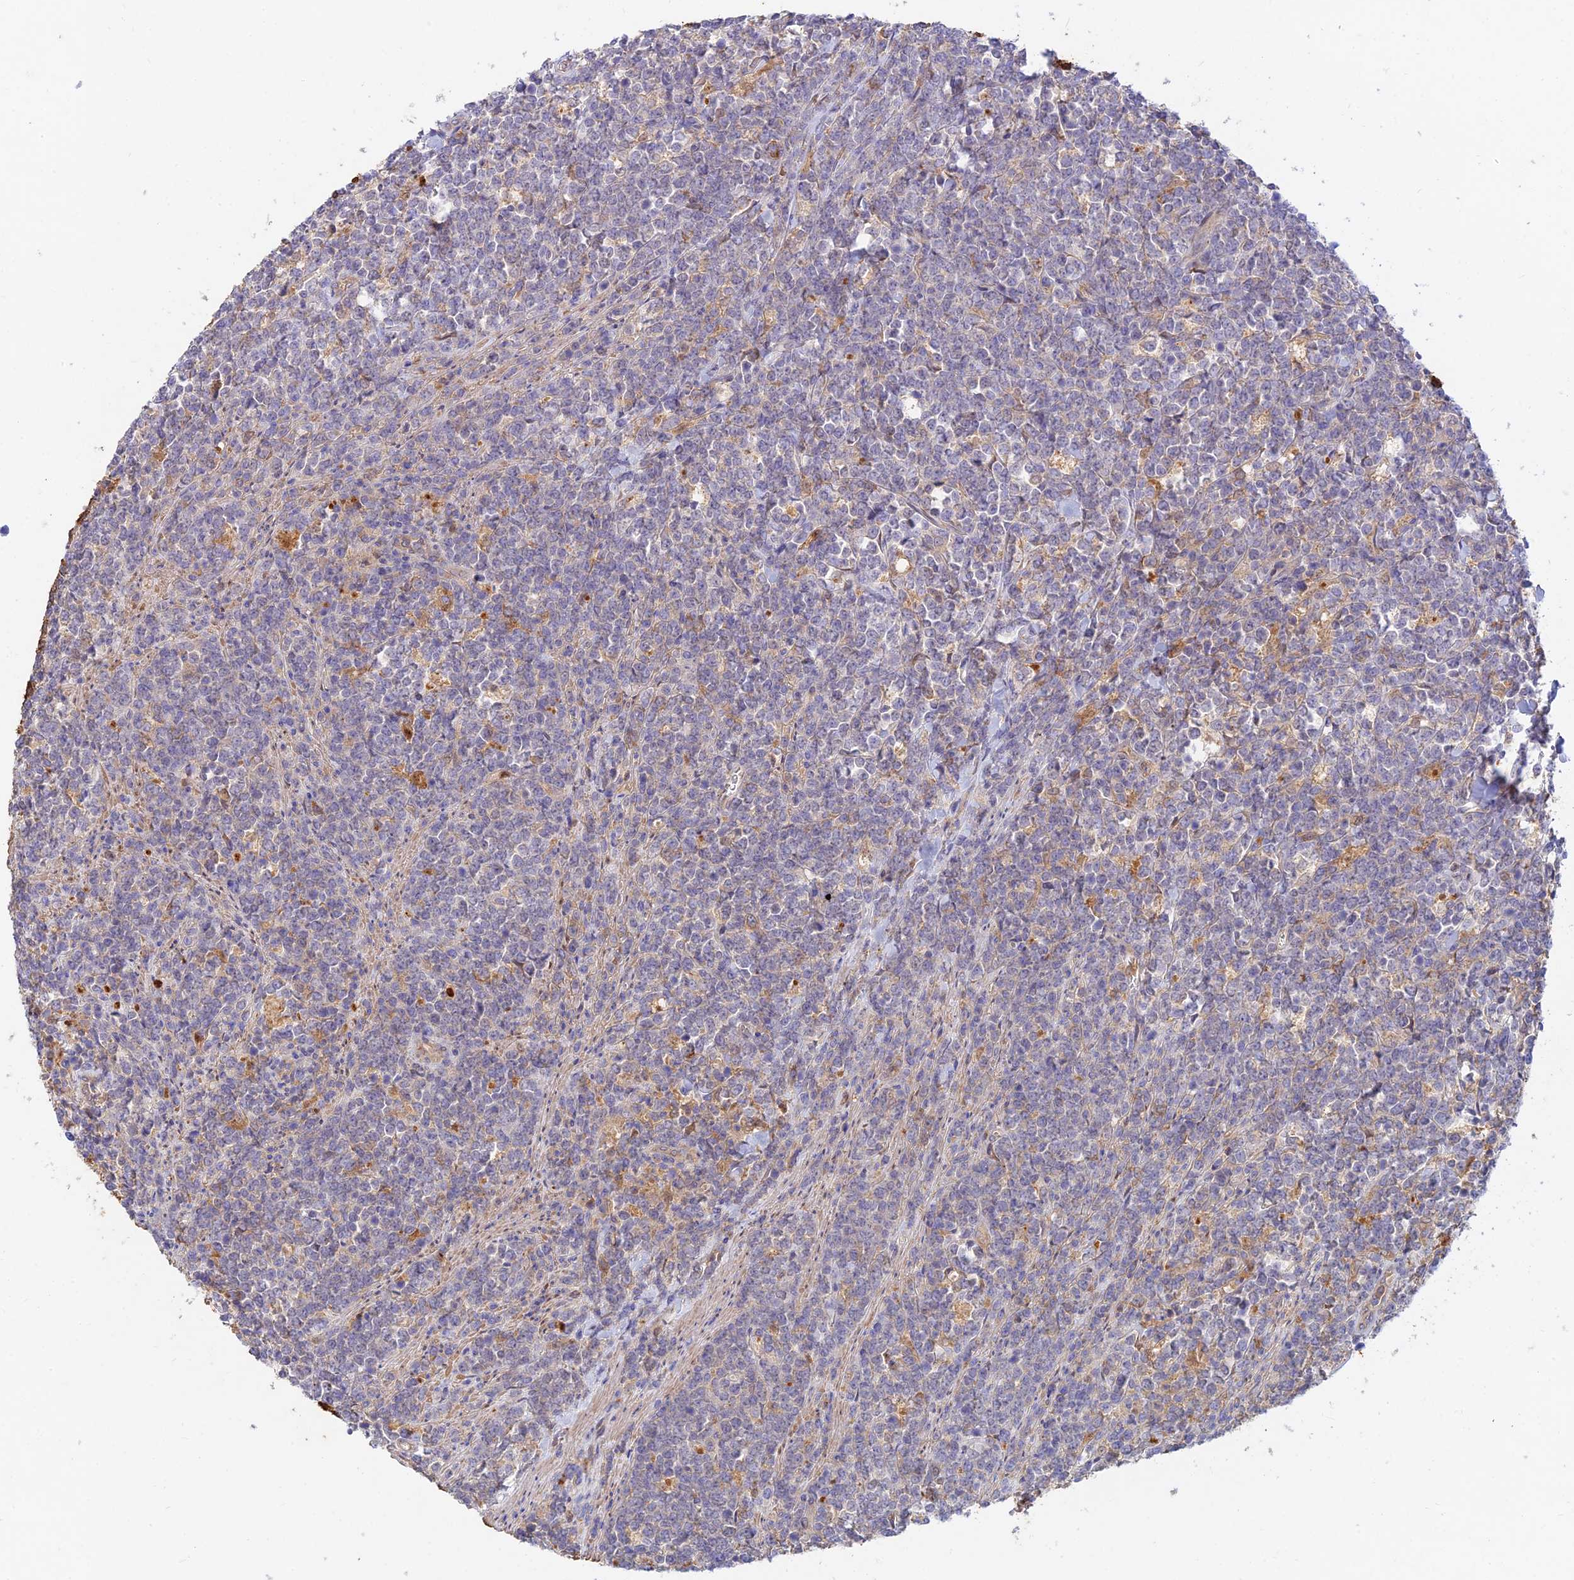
{"staining": {"intensity": "negative", "quantity": "none", "location": "none"}, "tissue": "lymphoma", "cell_type": "Tumor cells", "image_type": "cancer", "snomed": [{"axis": "morphology", "description": "Malignant lymphoma, non-Hodgkin's type, High grade"}, {"axis": "topography", "description": "Small intestine"}], "caption": "A histopathology image of malignant lymphoma, non-Hodgkin's type (high-grade) stained for a protein shows no brown staining in tumor cells.", "gene": "ACSM5", "patient": {"sex": "male", "age": 8}}